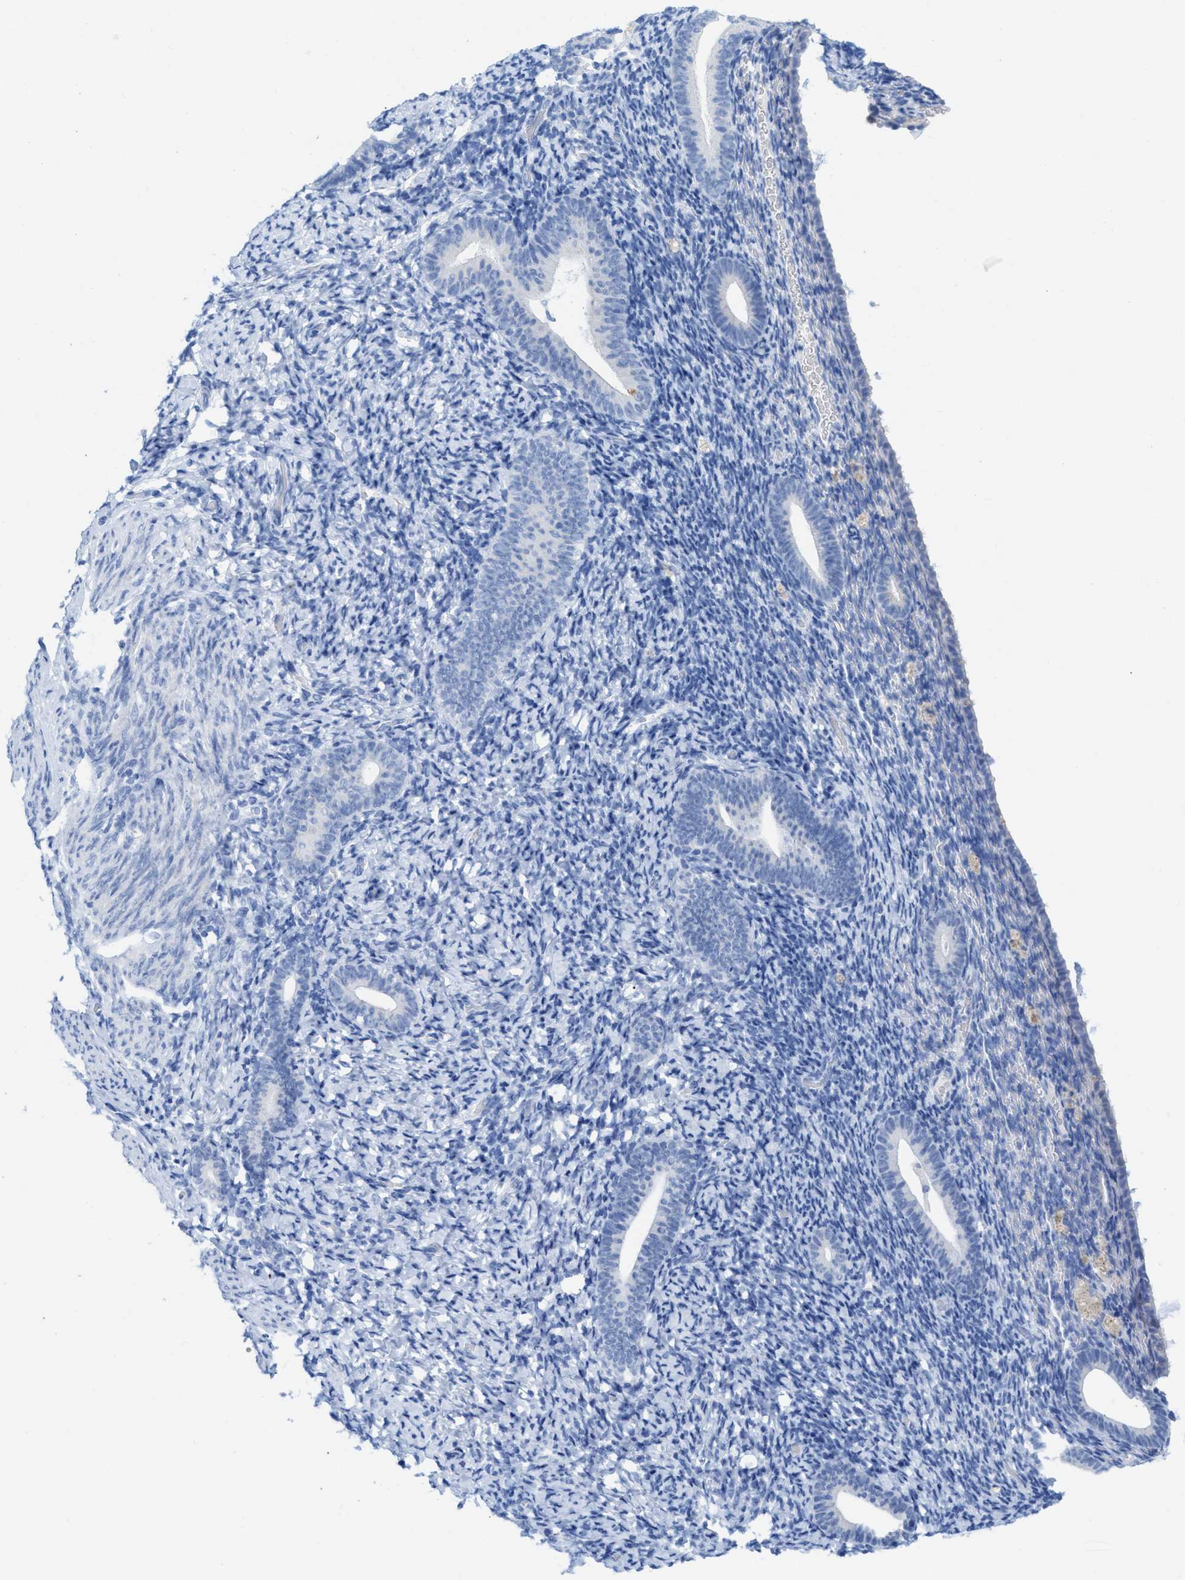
{"staining": {"intensity": "negative", "quantity": "none", "location": "none"}, "tissue": "endometrium", "cell_type": "Cells in endometrial stroma", "image_type": "normal", "snomed": [{"axis": "morphology", "description": "Normal tissue, NOS"}, {"axis": "topography", "description": "Endometrium"}], "caption": "Protein analysis of benign endometrium exhibits no significant staining in cells in endometrial stroma.", "gene": "ANKFN1", "patient": {"sex": "female", "age": 51}}